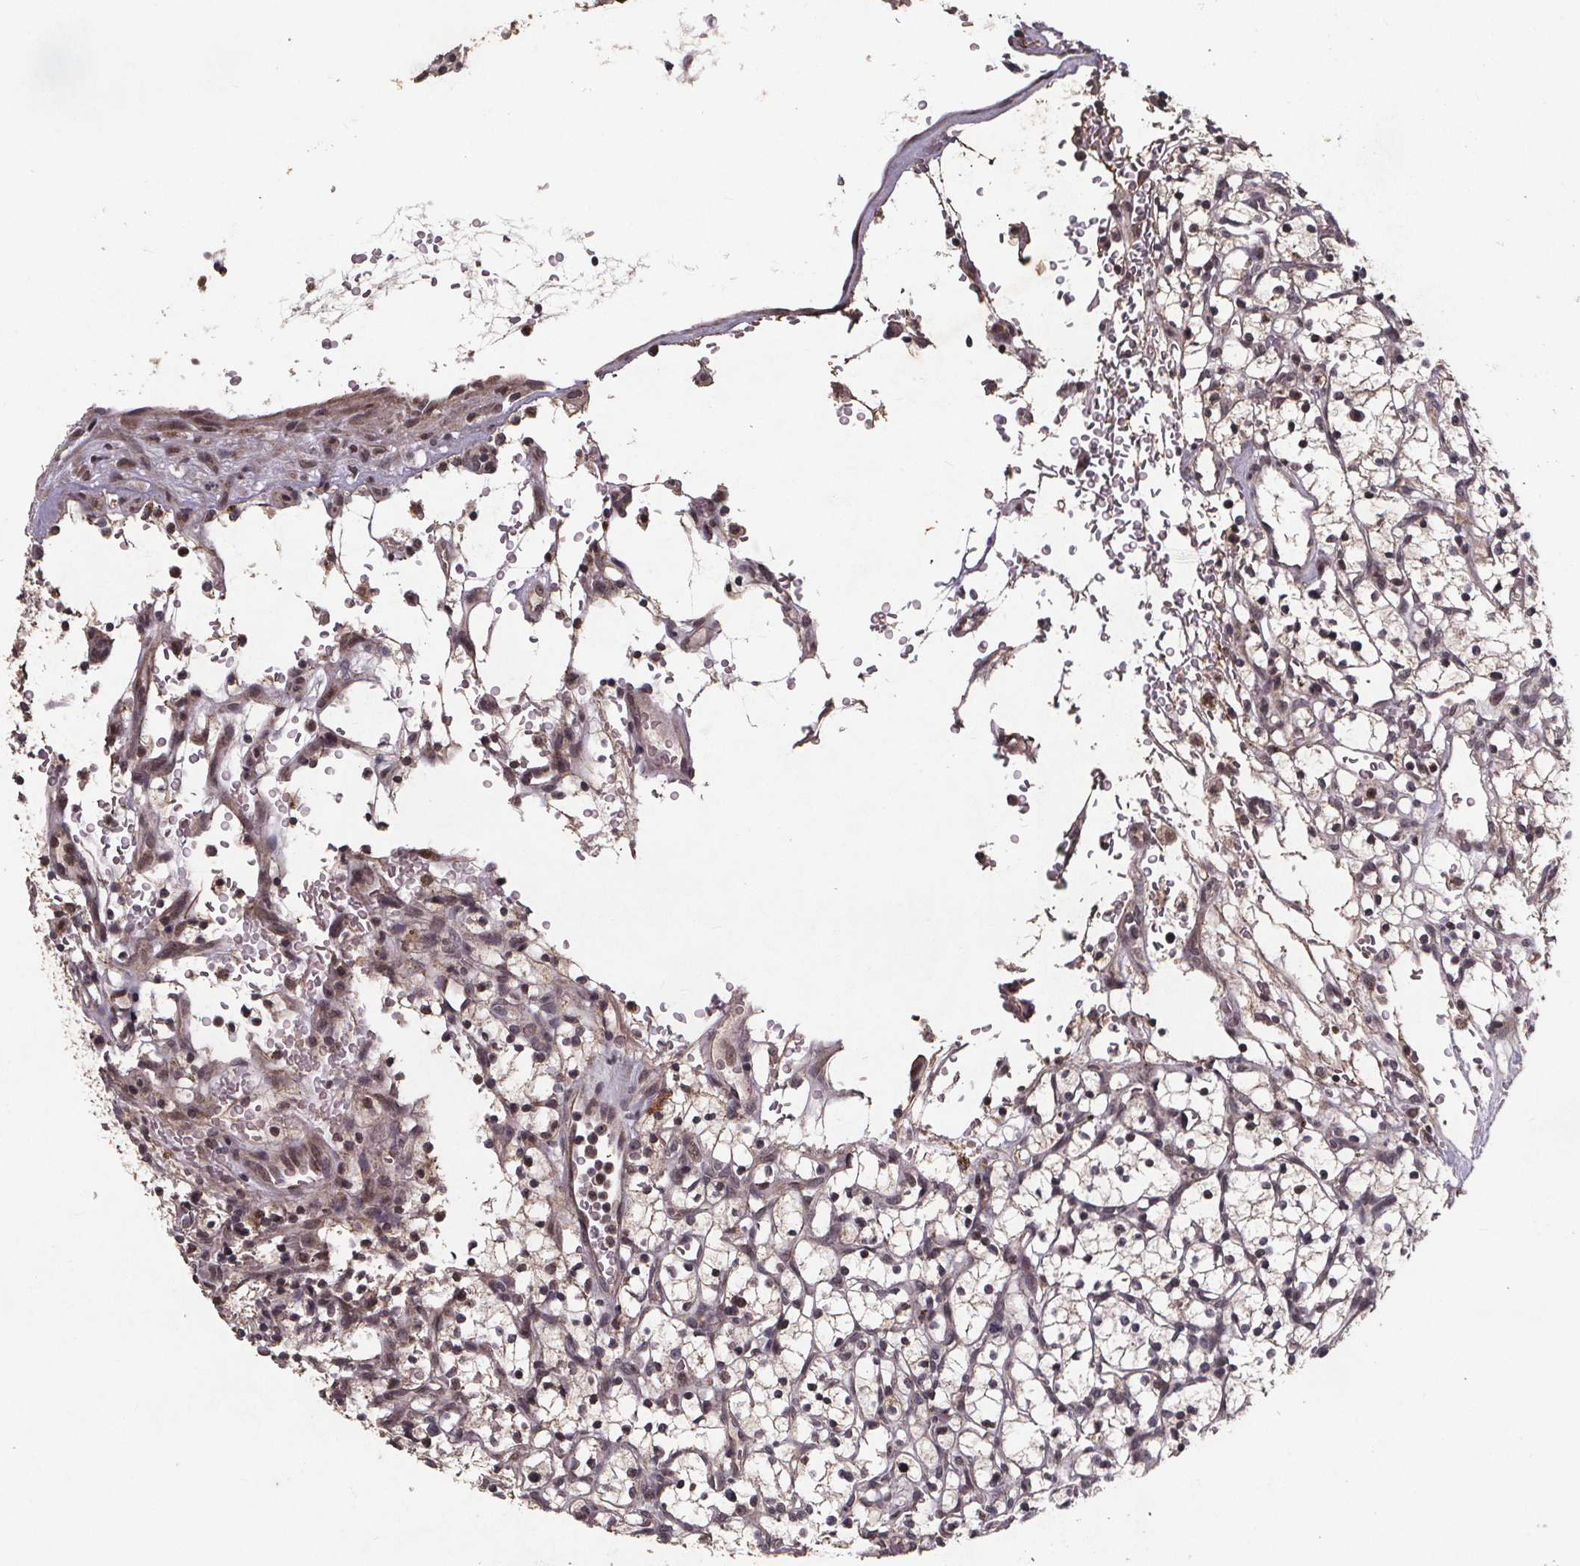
{"staining": {"intensity": "weak", "quantity": "<25%", "location": "cytoplasmic/membranous"}, "tissue": "renal cancer", "cell_type": "Tumor cells", "image_type": "cancer", "snomed": [{"axis": "morphology", "description": "Adenocarcinoma, NOS"}, {"axis": "topography", "description": "Kidney"}], "caption": "IHC image of neoplastic tissue: renal cancer stained with DAB (3,3'-diaminobenzidine) shows no significant protein staining in tumor cells. (DAB IHC visualized using brightfield microscopy, high magnification).", "gene": "GPX3", "patient": {"sex": "female", "age": 64}}